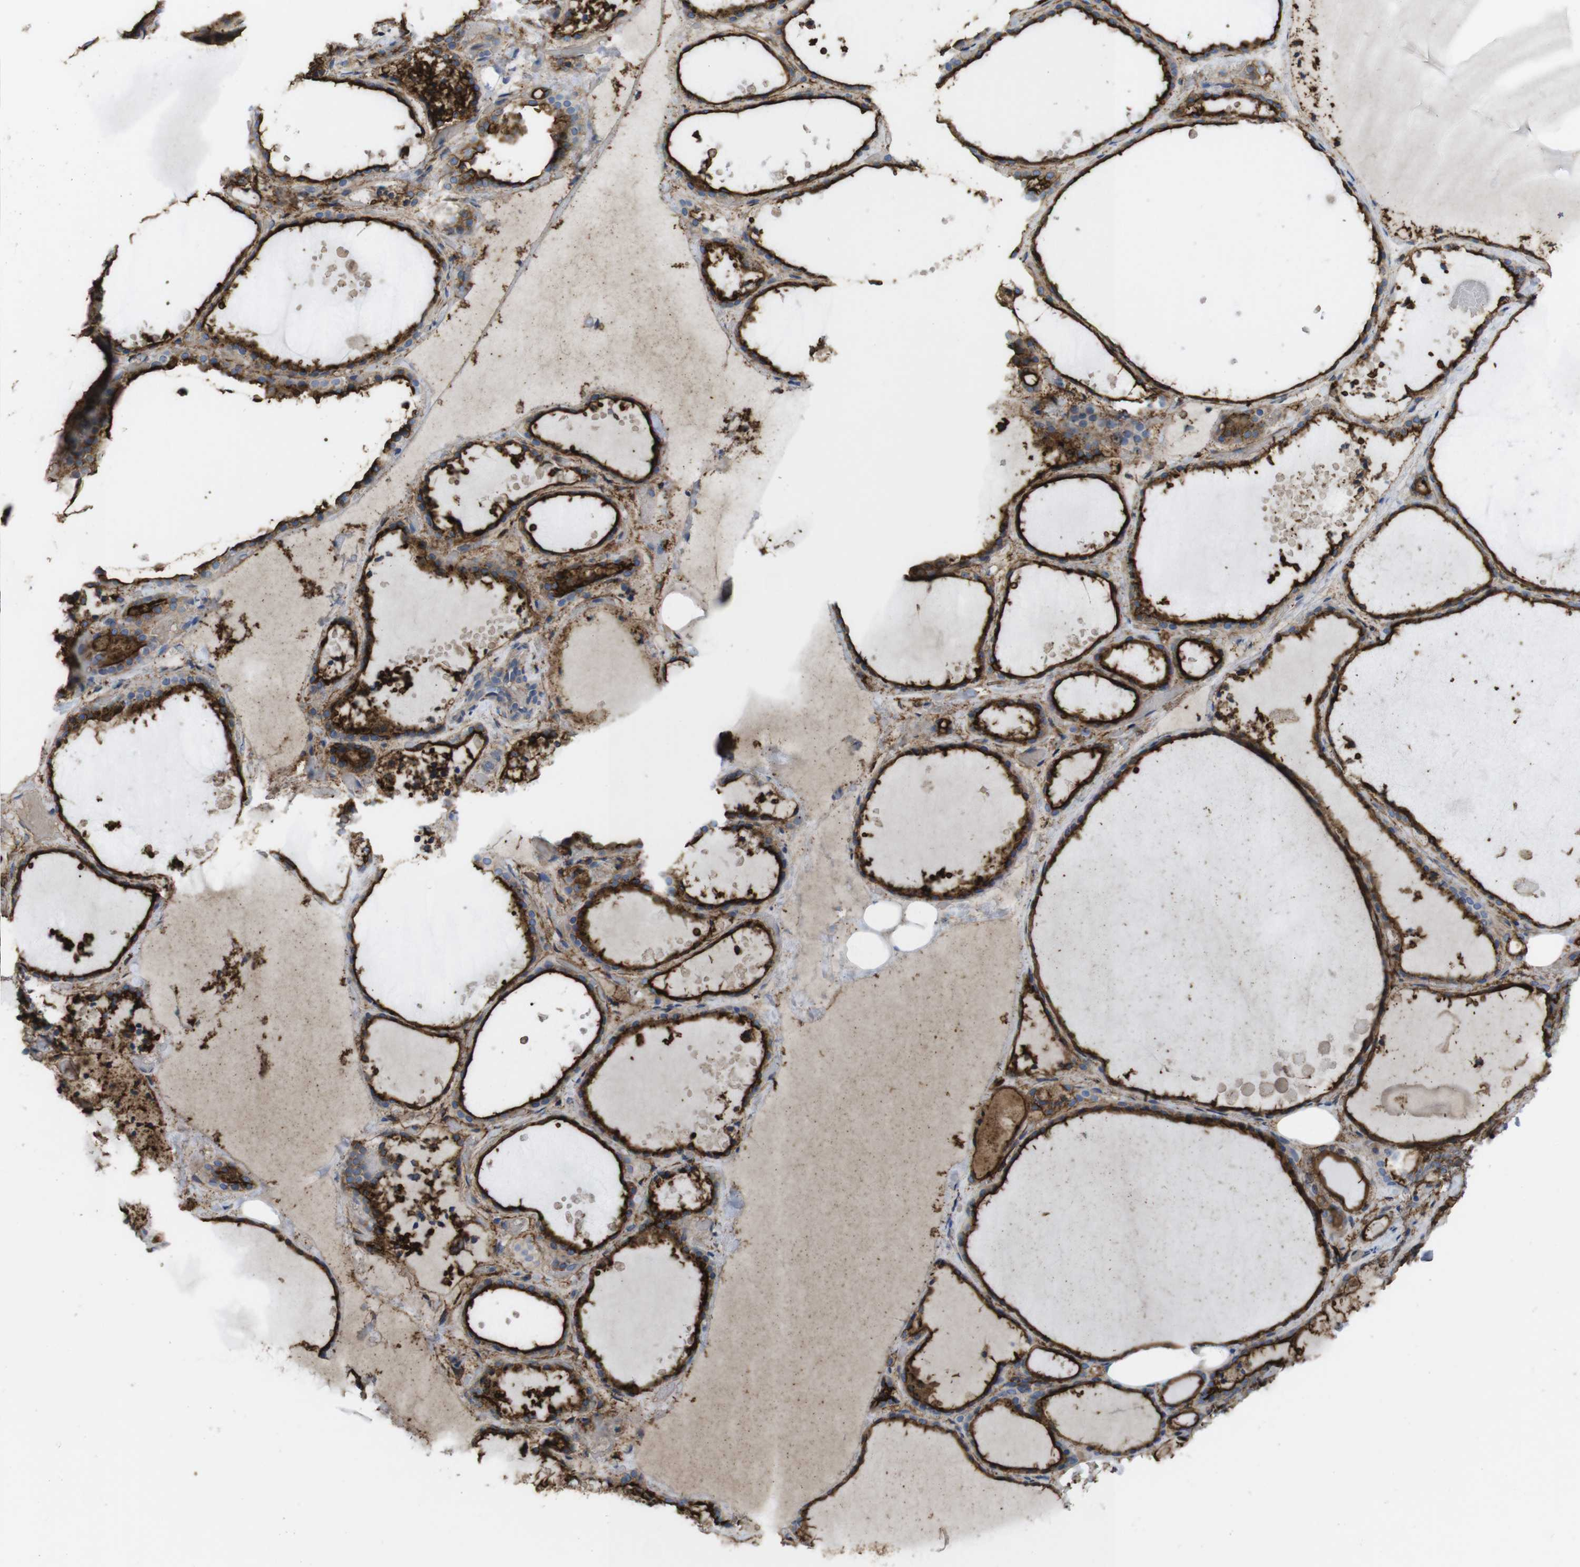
{"staining": {"intensity": "strong", "quantity": ">75%", "location": "cytoplasmic/membranous"}, "tissue": "thyroid gland", "cell_type": "Glandular cells", "image_type": "normal", "snomed": [{"axis": "morphology", "description": "Normal tissue, NOS"}, {"axis": "topography", "description": "Thyroid gland"}], "caption": "This micrograph exhibits immunohistochemistry staining of unremarkable human thyroid gland, with high strong cytoplasmic/membranous expression in about >75% of glandular cells.", "gene": "CYBRD1", "patient": {"sex": "female", "age": 44}}